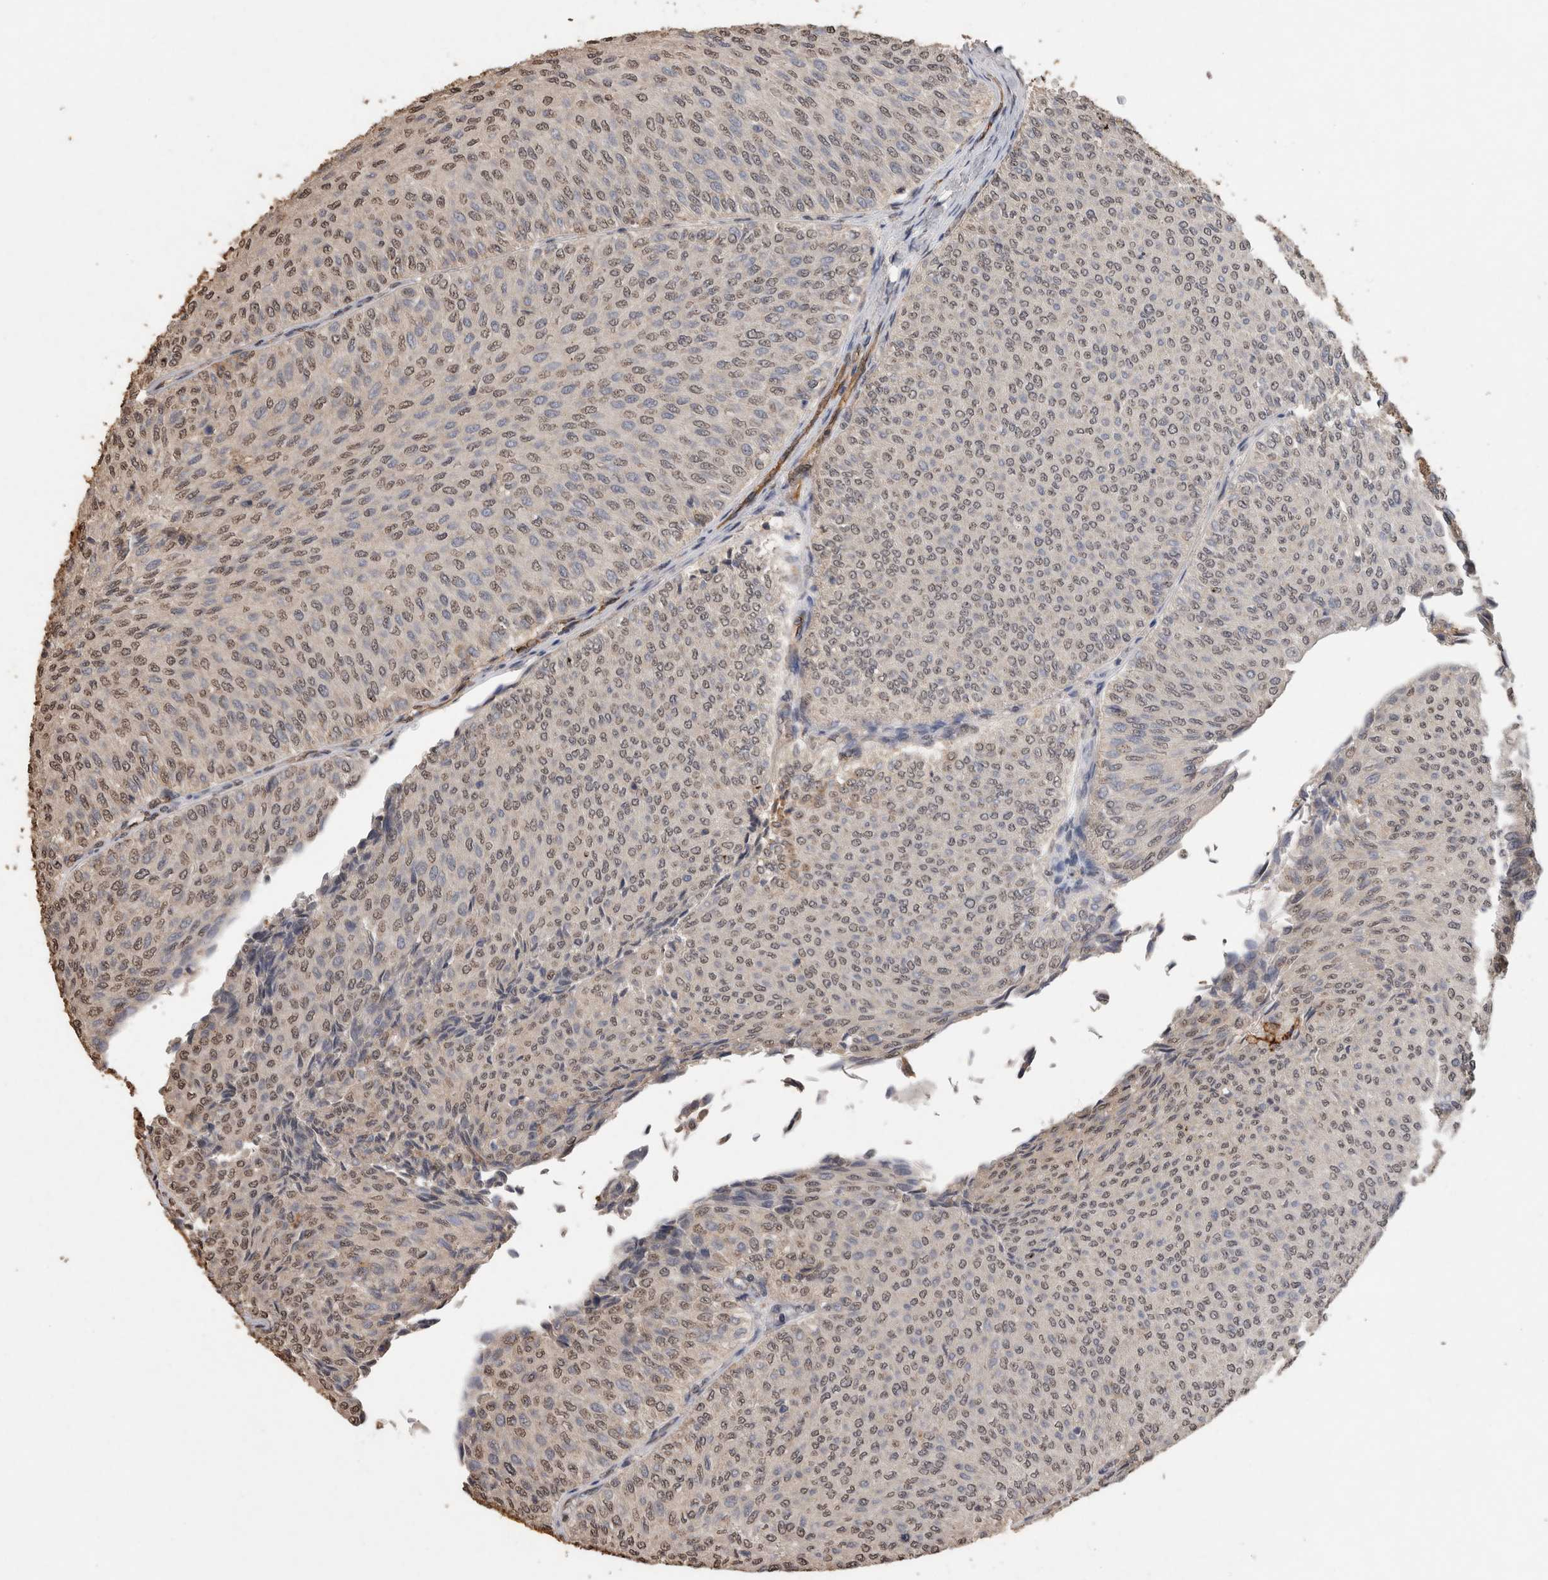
{"staining": {"intensity": "weak", "quantity": ">75%", "location": "nuclear"}, "tissue": "urothelial cancer", "cell_type": "Tumor cells", "image_type": "cancer", "snomed": [{"axis": "morphology", "description": "Urothelial carcinoma, Low grade"}, {"axis": "topography", "description": "Urinary bladder"}], "caption": "Immunohistochemical staining of human urothelial carcinoma (low-grade) demonstrates low levels of weak nuclear positivity in about >75% of tumor cells. The protein of interest is shown in brown color, while the nuclei are stained blue.", "gene": "S100A10", "patient": {"sex": "male", "age": 78}}